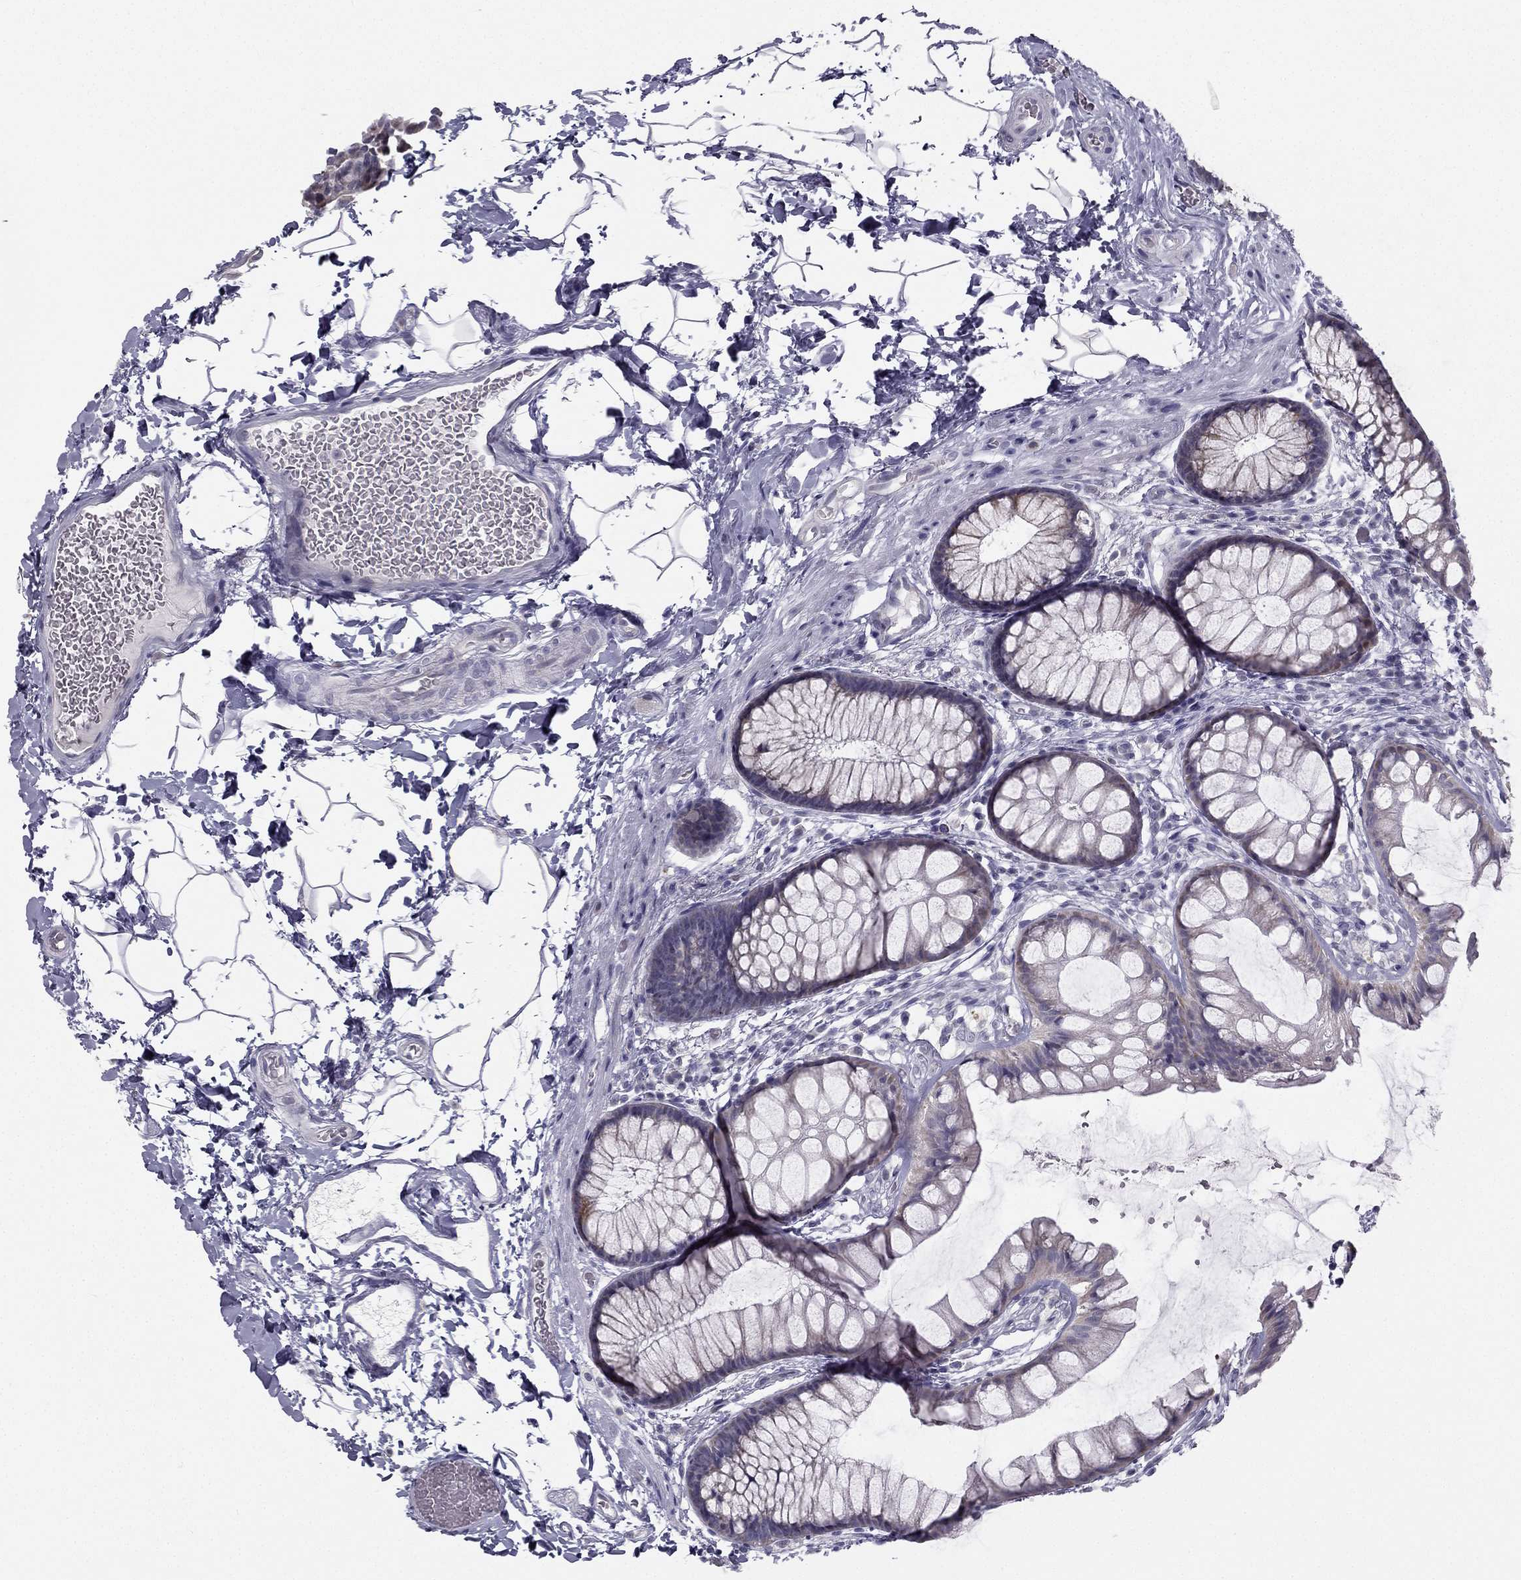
{"staining": {"intensity": "negative", "quantity": "none", "location": "none"}, "tissue": "rectum", "cell_type": "Glandular cells", "image_type": "normal", "snomed": [{"axis": "morphology", "description": "Normal tissue, NOS"}, {"axis": "topography", "description": "Rectum"}], "caption": "A high-resolution photomicrograph shows immunohistochemistry (IHC) staining of unremarkable rectum, which reveals no significant positivity in glandular cells. The staining was performed using DAB to visualize the protein expression in brown, while the nuclei were stained in blue with hematoxylin (Magnification: 20x).", "gene": "C5orf49", "patient": {"sex": "female", "age": 62}}